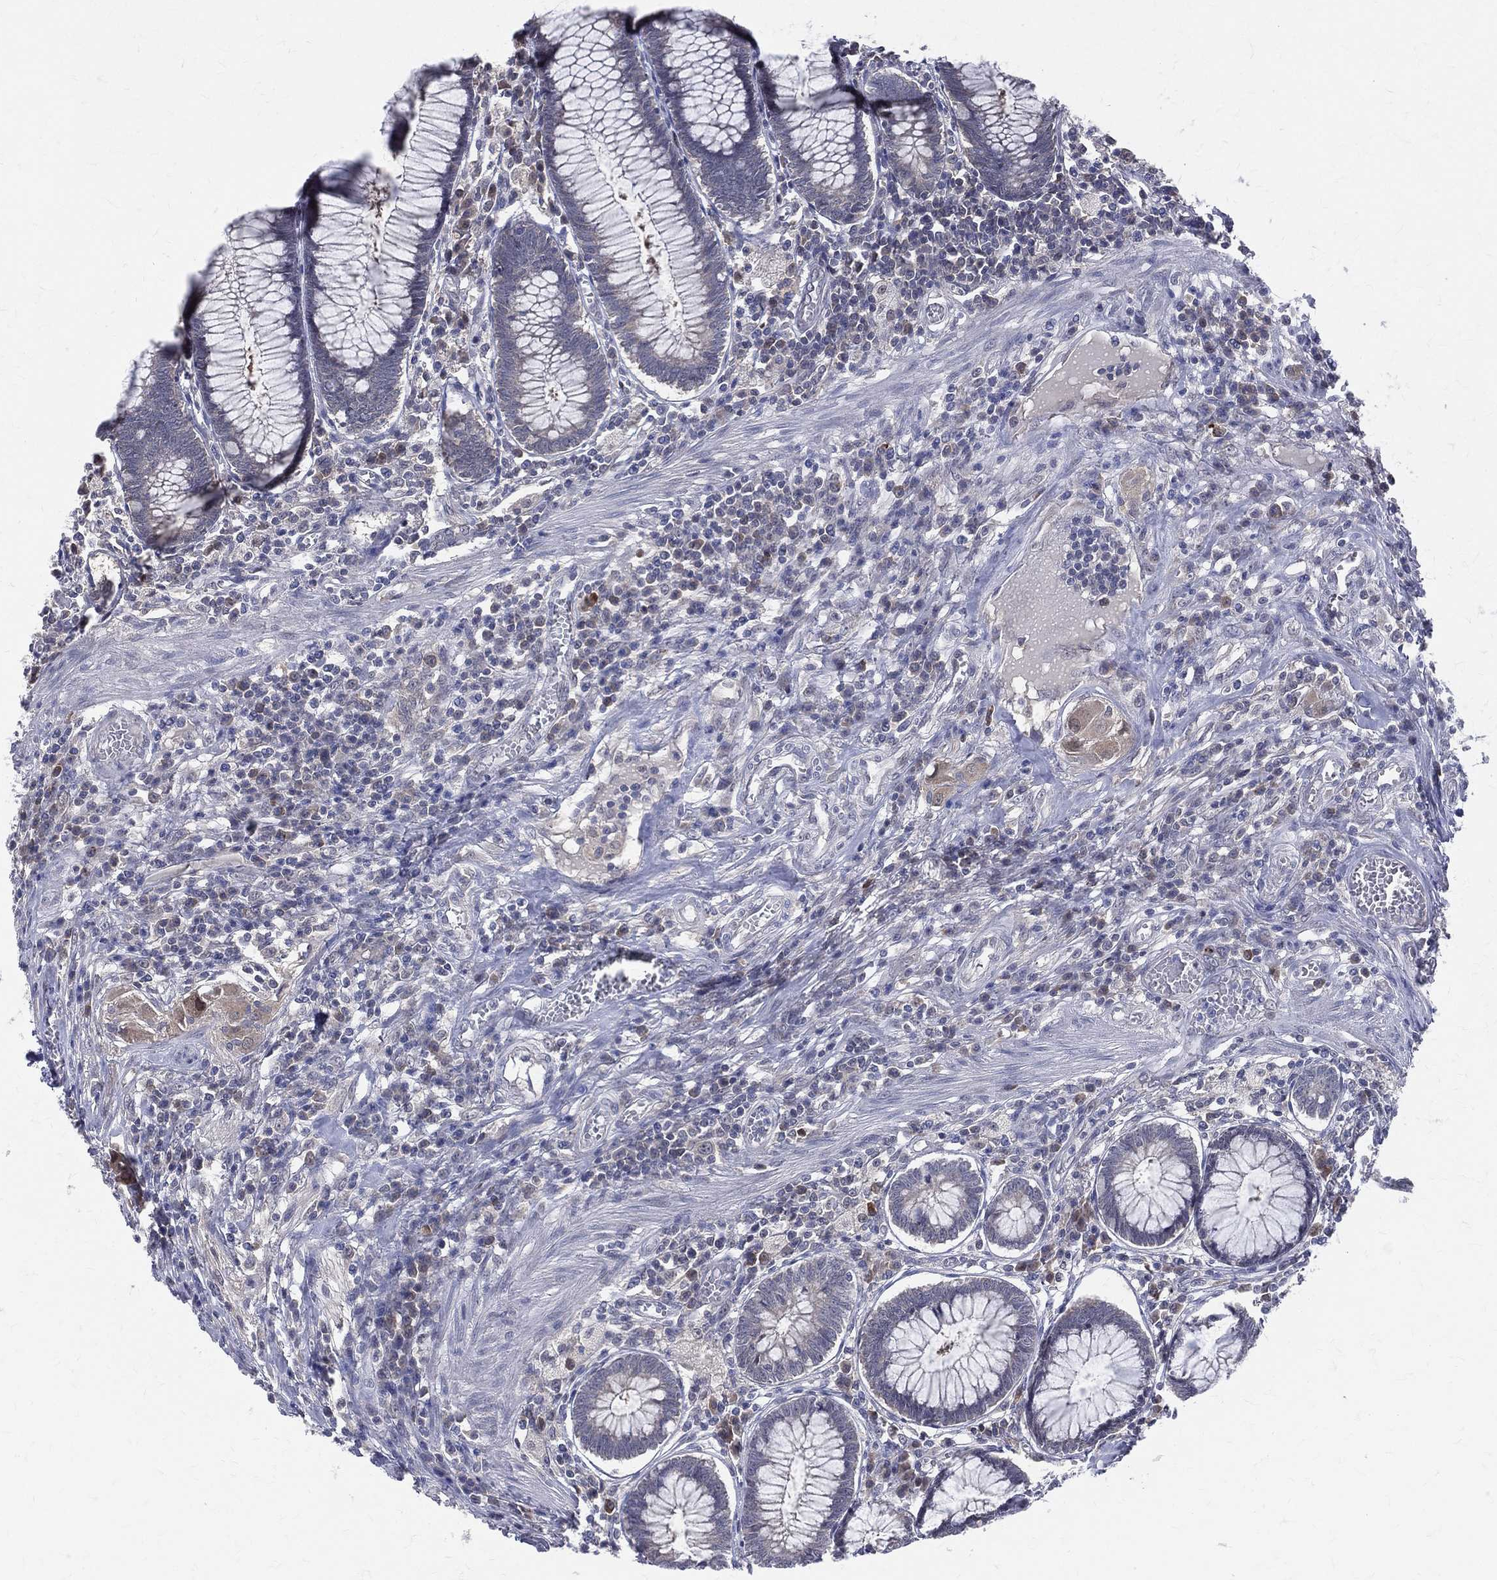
{"staining": {"intensity": "negative", "quantity": "none", "location": "none"}, "tissue": "colon", "cell_type": "Endothelial cells", "image_type": "normal", "snomed": [{"axis": "morphology", "description": "Normal tissue, NOS"}, {"axis": "topography", "description": "Colon"}], "caption": "Endothelial cells show no significant protein staining in unremarkable colon.", "gene": "DLG4", "patient": {"sex": "male", "age": 65}}